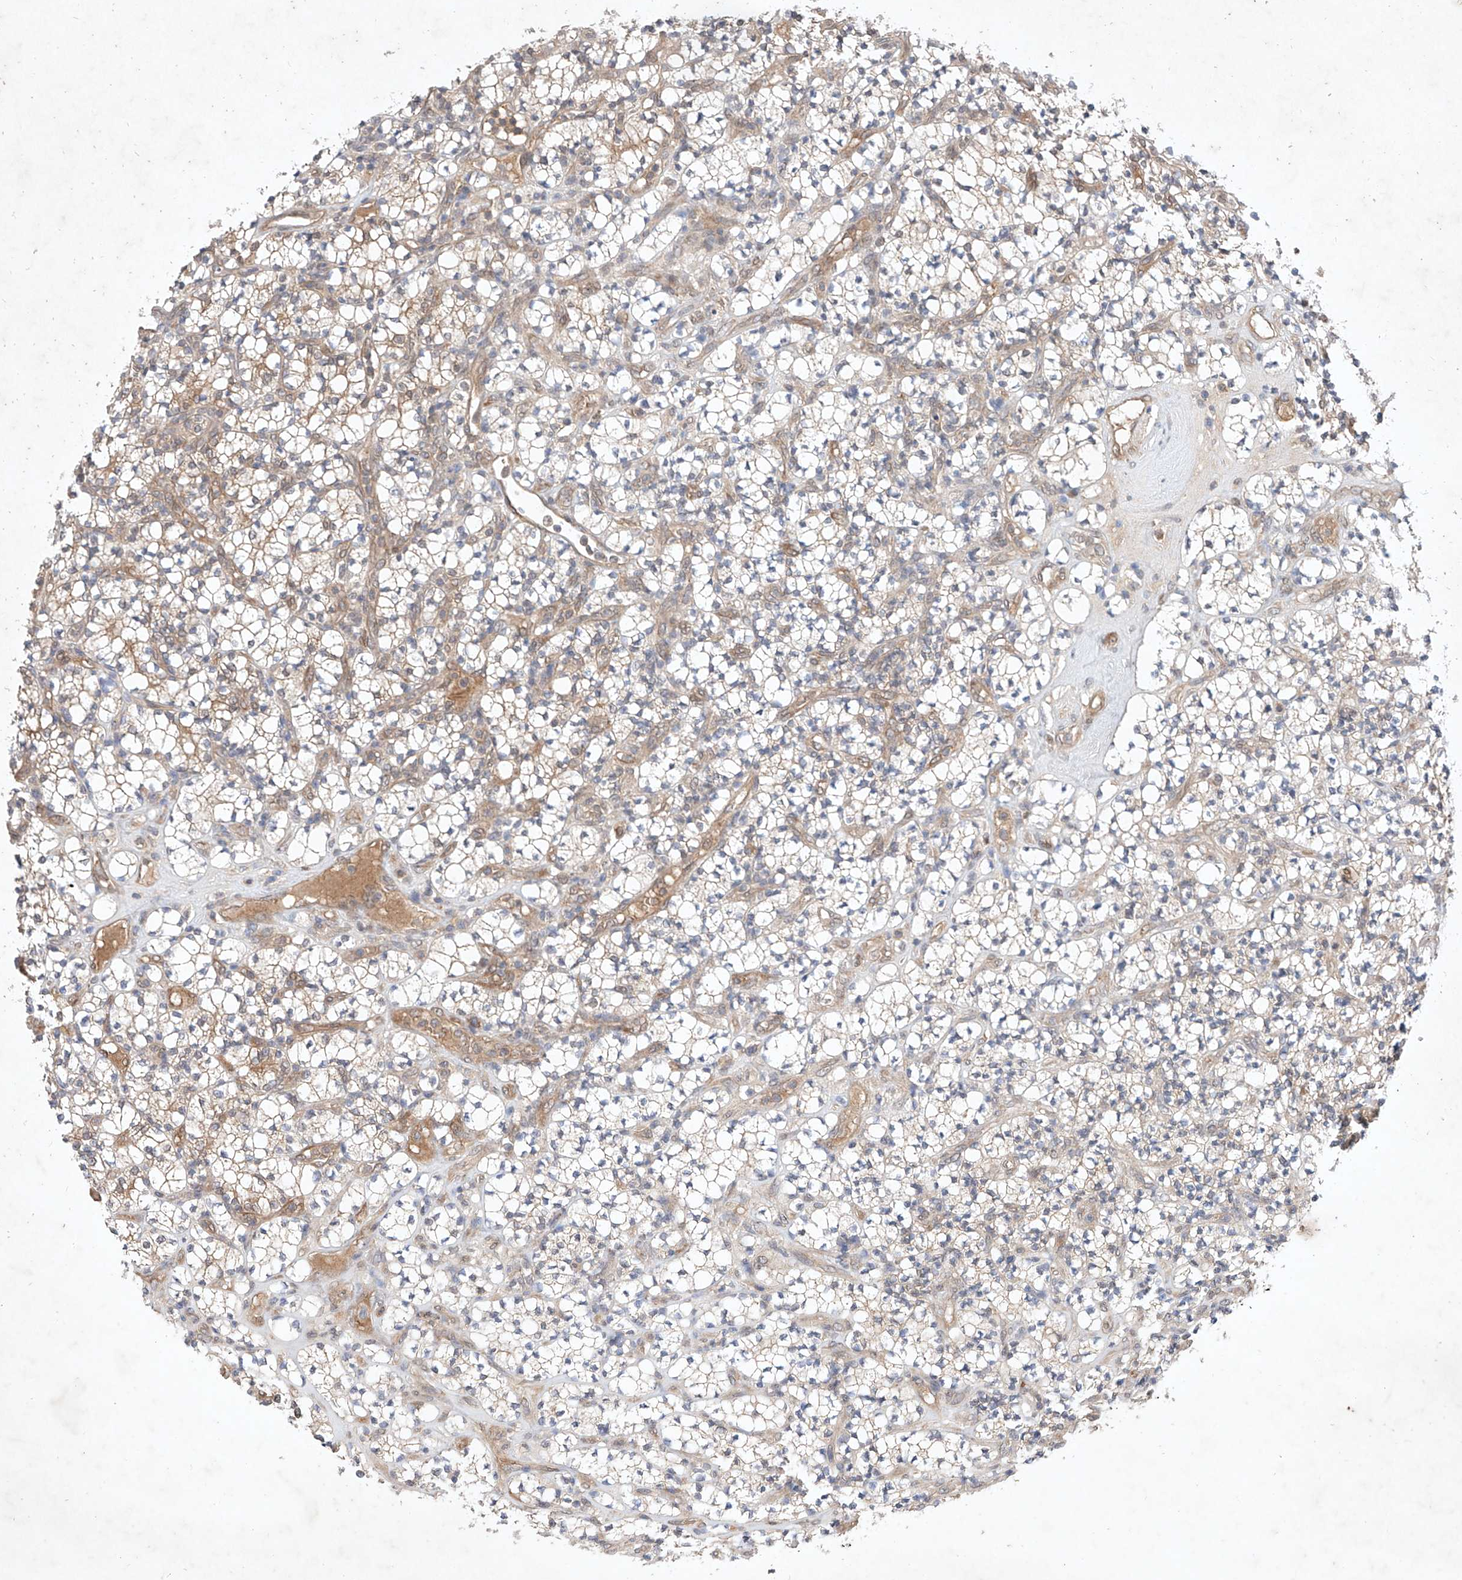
{"staining": {"intensity": "weak", "quantity": "25%-75%", "location": "cytoplasmic/membranous"}, "tissue": "renal cancer", "cell_type": "Tumor cells", "image_type": "cancer", "snomed": [{"axis": "morphology", "description": "Adenocarcinoma, NOS"}, {"axis": "topography", "description": "Kidney"}], "caption": "Immunohistochemical staining of human renal cancer (adenocarcinoma) reveals weak cytoplasmic/membranous protein expression in approximately 25%-75% of tumor cells.", "gene": "ZNF124", "patient": {"sex": "male", "age": 77}}